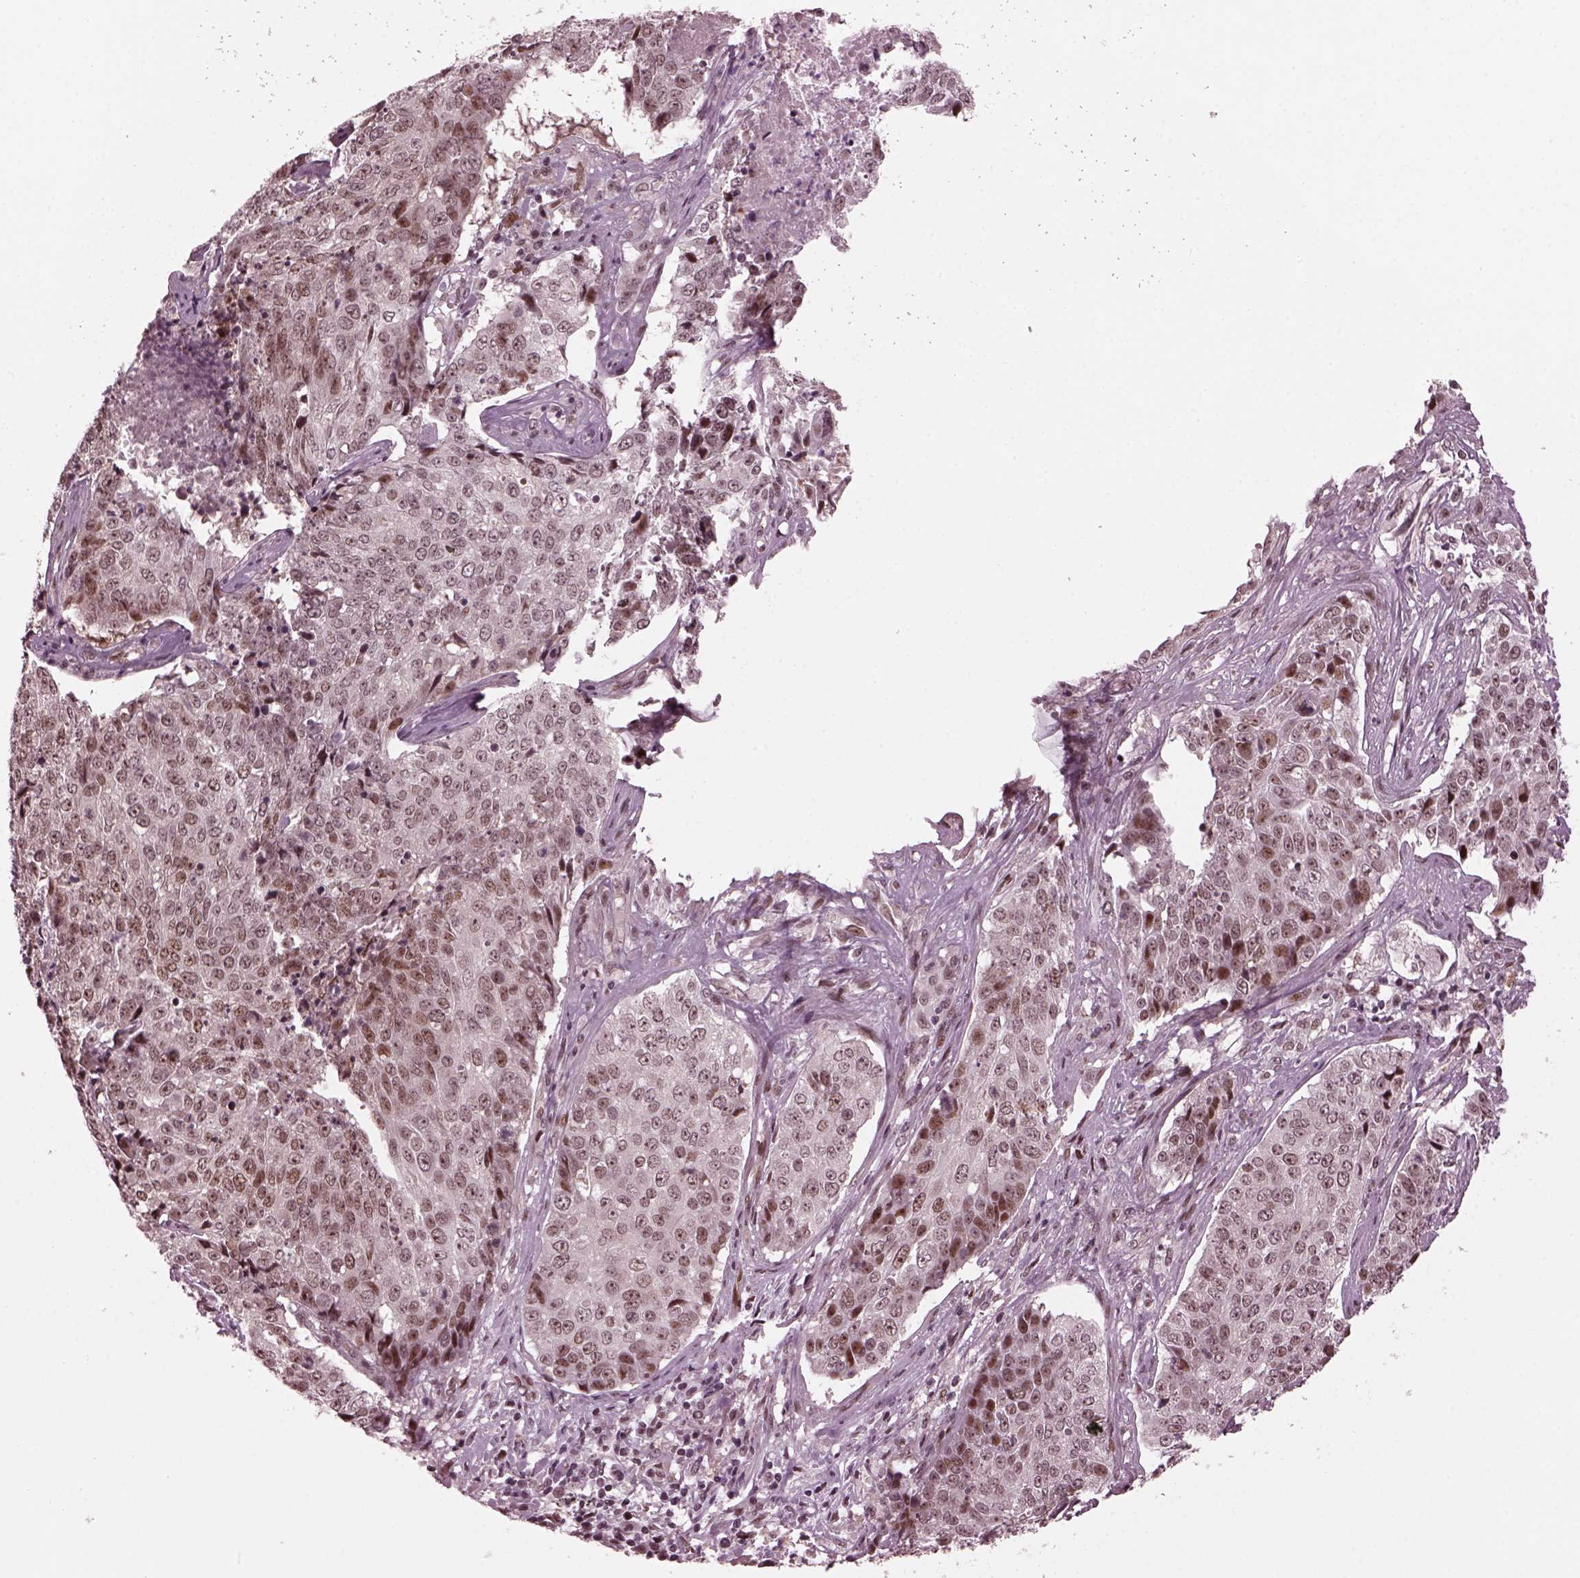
{"staining": {"intensity": "moderate", "quantity": "<25%", "location": "nuclear"}, "tissue": "lung cancer", "cell_type": "Tumor cells", "image_type": "cancer", "snomed": [{"axis": "morphology", "description": "Normal tissue, NOS"}, {"axis": "morphology", "description": "Squamous cell carcinoma, NOS"}, {"axis": "topography", "description": "Bronchus"}, {"axis": "topography", "description": "Lung"}], "caption": "A histopathology image showing moderate nuclear positivity in about <25% of tumor cells in lung cancer (squamous cell carcinoma), as visualized by brown immunohistochemical staining.", "gene": "TRIB3", "patient": {"sex": "male", "age": 64}}